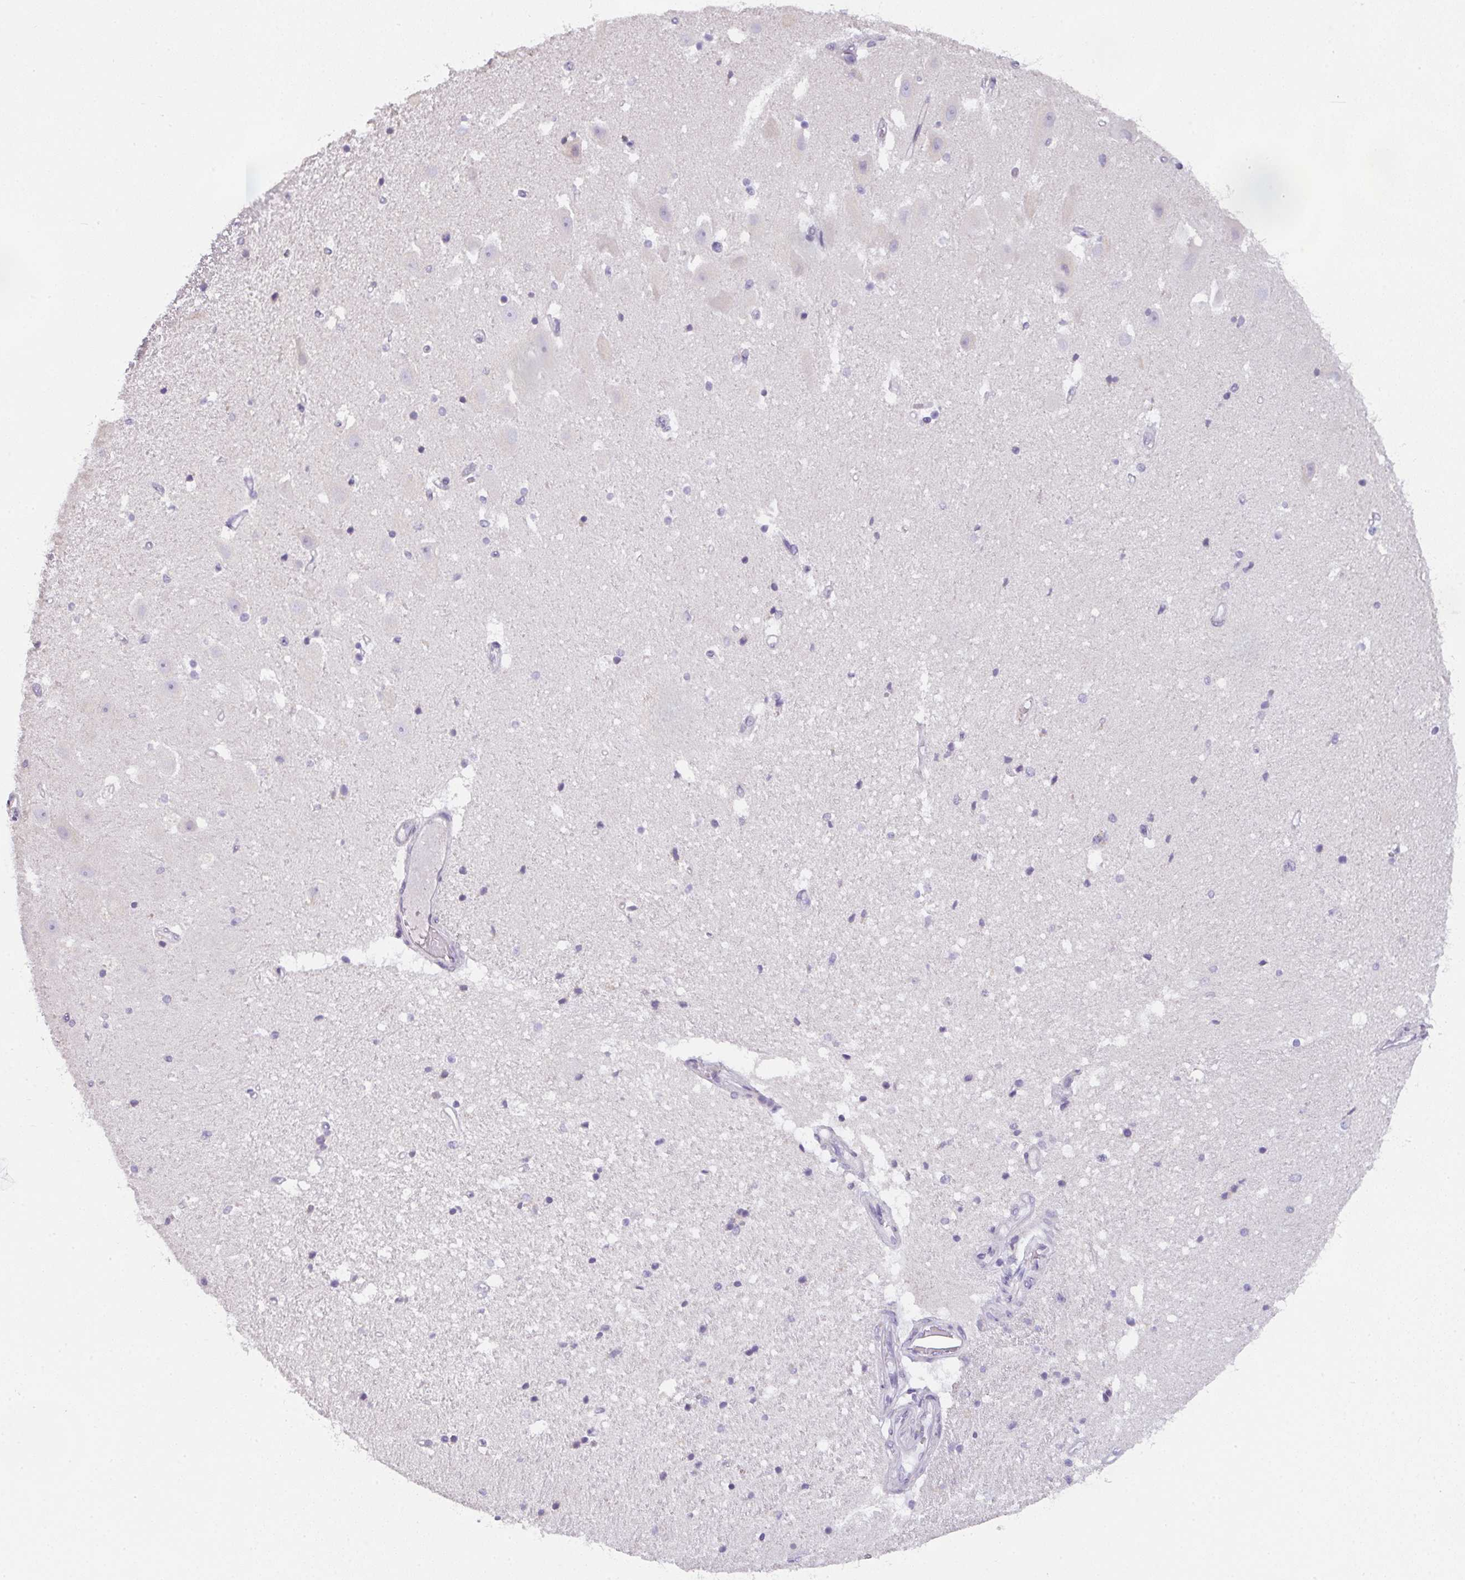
{"staining": {"intensity": "negative", "quantity": "none", "location": "none"}, "tissue": "hippocampus", "cell_type": "Glial cells", "image_type": "normal", "snomed": [{"axis": "morphology", "description": "Normal tissue, NOS"}, {"axis": "topography", "description": "Hippocampus"}], "caption": "High magnification brightfield microscopy of unremarkable hippocampus stained with DAB (brown) and counterstained with hematoxylin (blue): glial cells show no significant positivity. Nuclei are stained in blue.", "gene": "CACNA1S", "patient": {"sex": "male", "age": 63}}